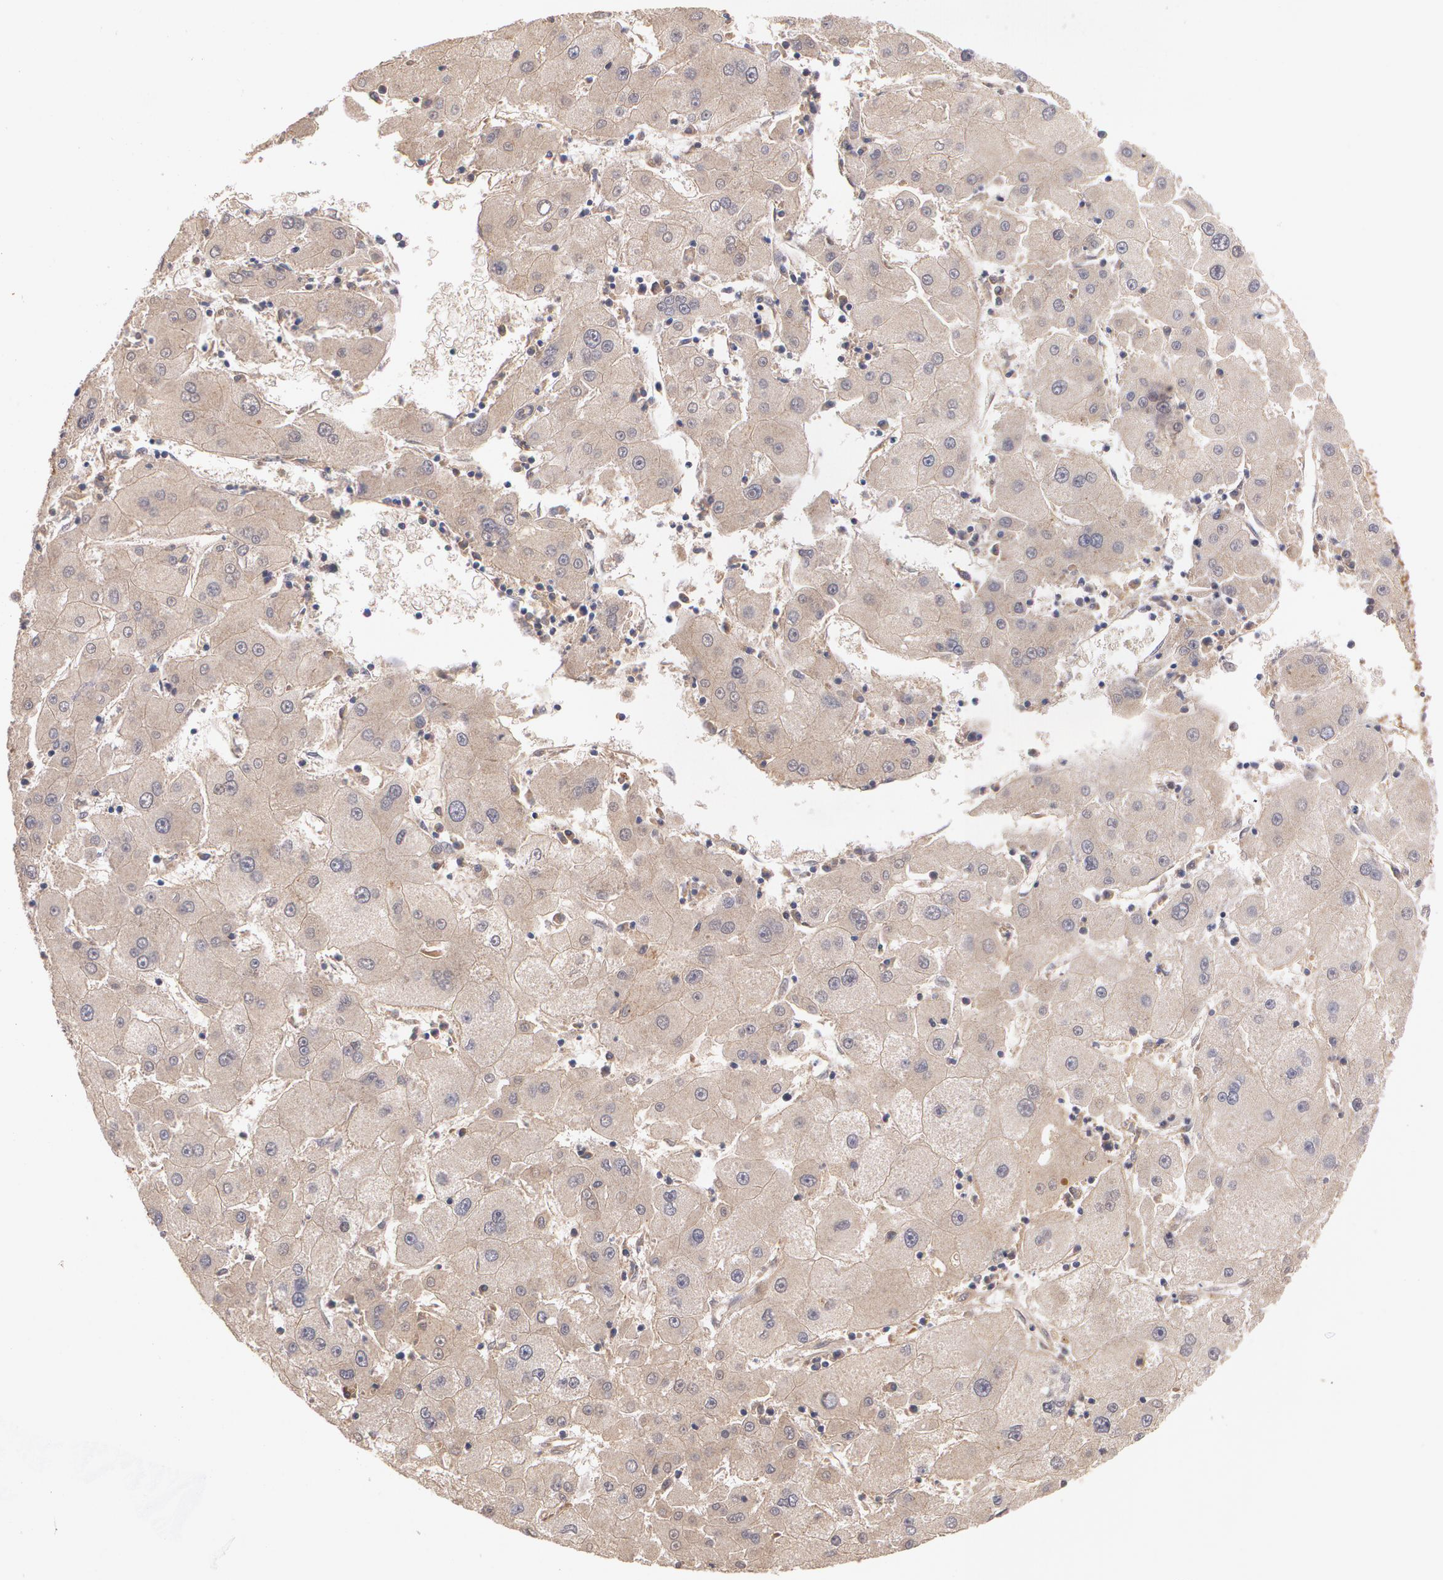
{"staining": {"intensity": "weak", "quantity": ">75%", "location": "cytoplasmic/membranous"}, "tissue": "liver cancer", "cell_type": "Tumor cells", "image_type": "cancer", "snomed": [{"axis": "morphology", "description": "Carcinoma, Hepatocellular, NOS"}, {"axis": "topography", "description": "Liver"}], "caption": "Immunohistochemistry (IHC) histopathology image of human liver cancer stained for a protein (brown), which exhibits low levels of weak cytoplasmic/membranous expression in approximately >75% of tumor cells.", "gene": "IFNGR2", "patient": {"sex": "male", "age": 72}}